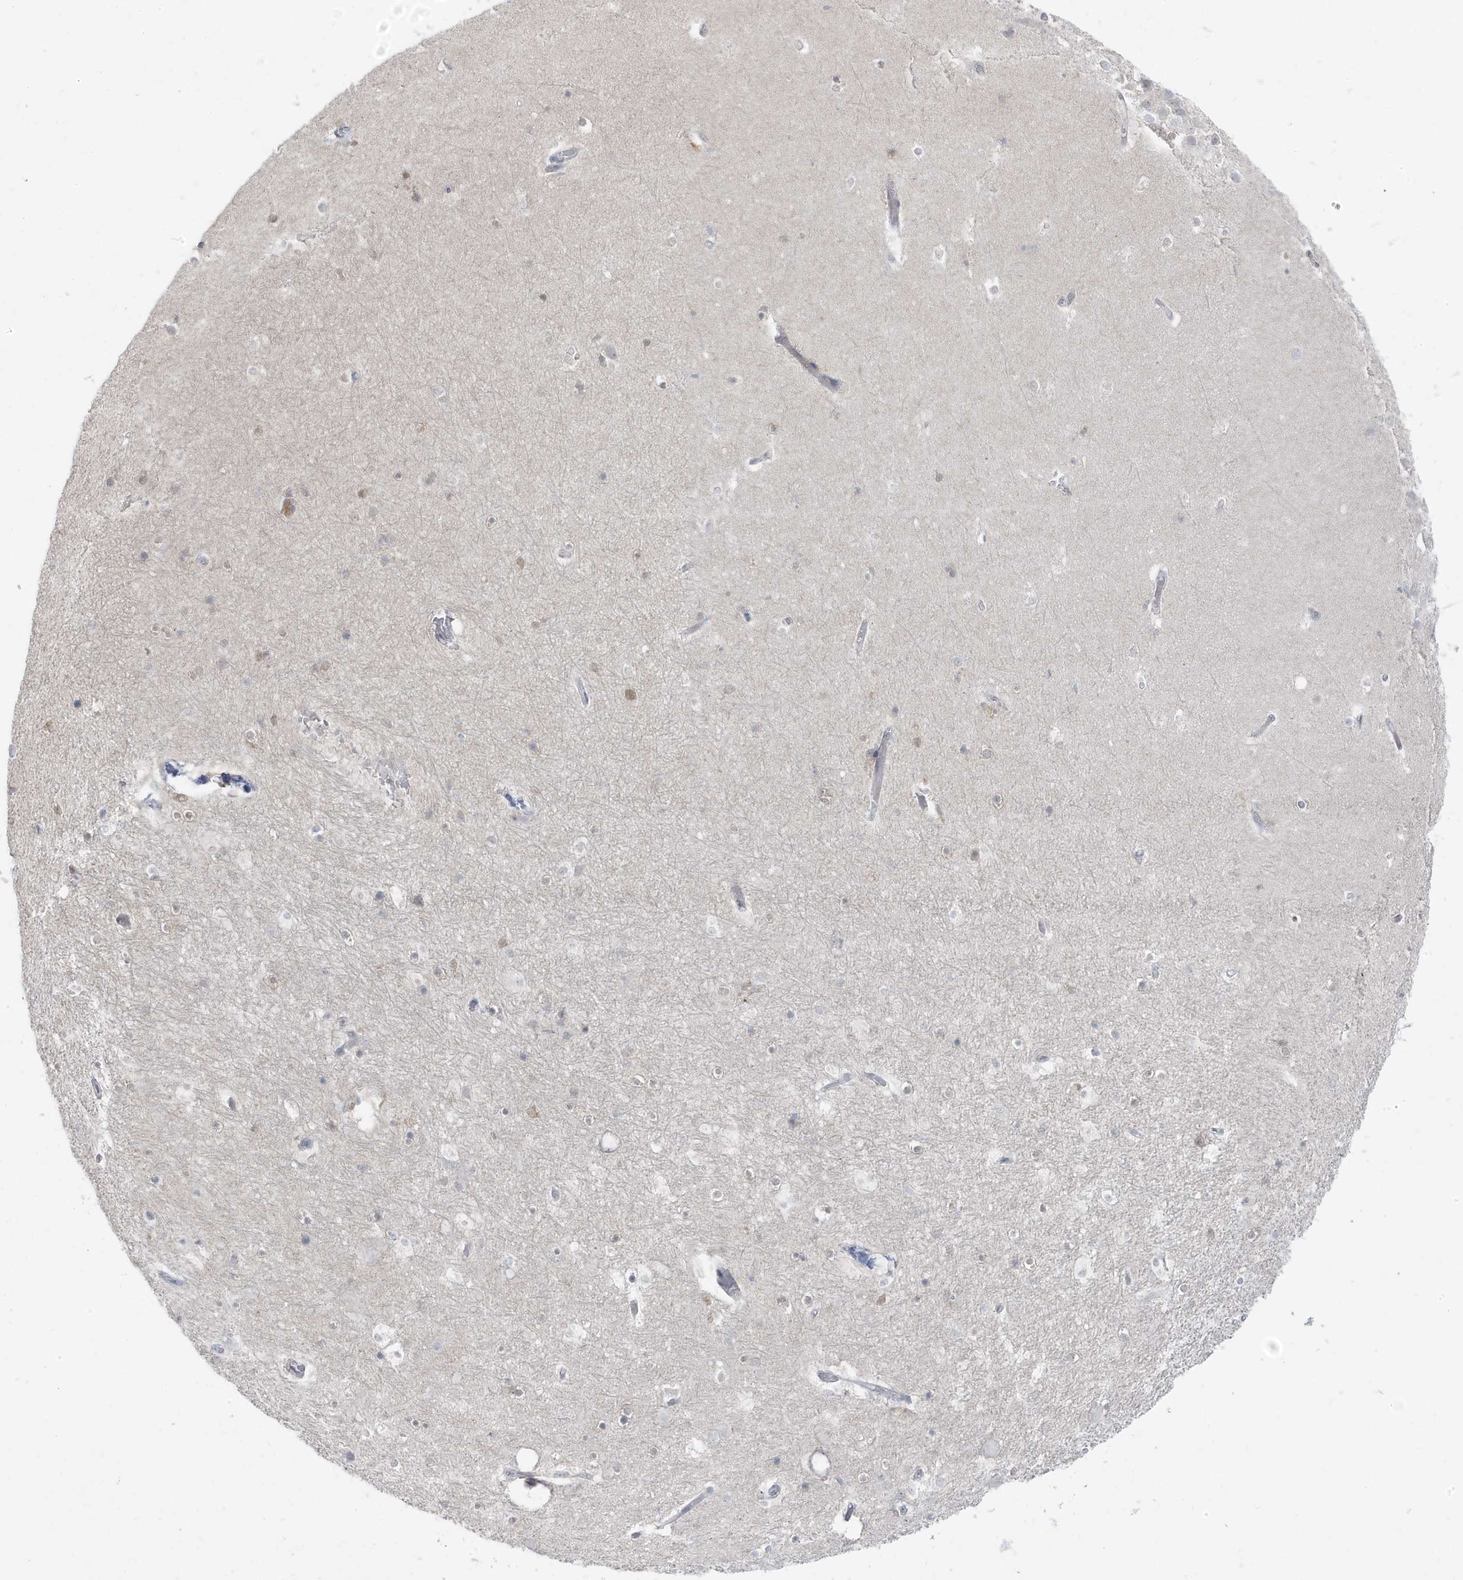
{"staining": {"intensity": "weak", "quantity": "<25%", "location": "nuclear"}, "tissue": "hippocampus", "cell_type": "Glial cells", "image_type": "normal", "snomed": [{"axis": "morphology", "description": "Normal tissue, NOS"}, {"axis": "topography", "description": "Hippocampus"}], "caption": "This is an immunohistochemistry image of unremarkable human hippocampus. There is no staining in glial cells.", "gene": "TSEN15", "patient": {"sex": "female", "age": 52}}